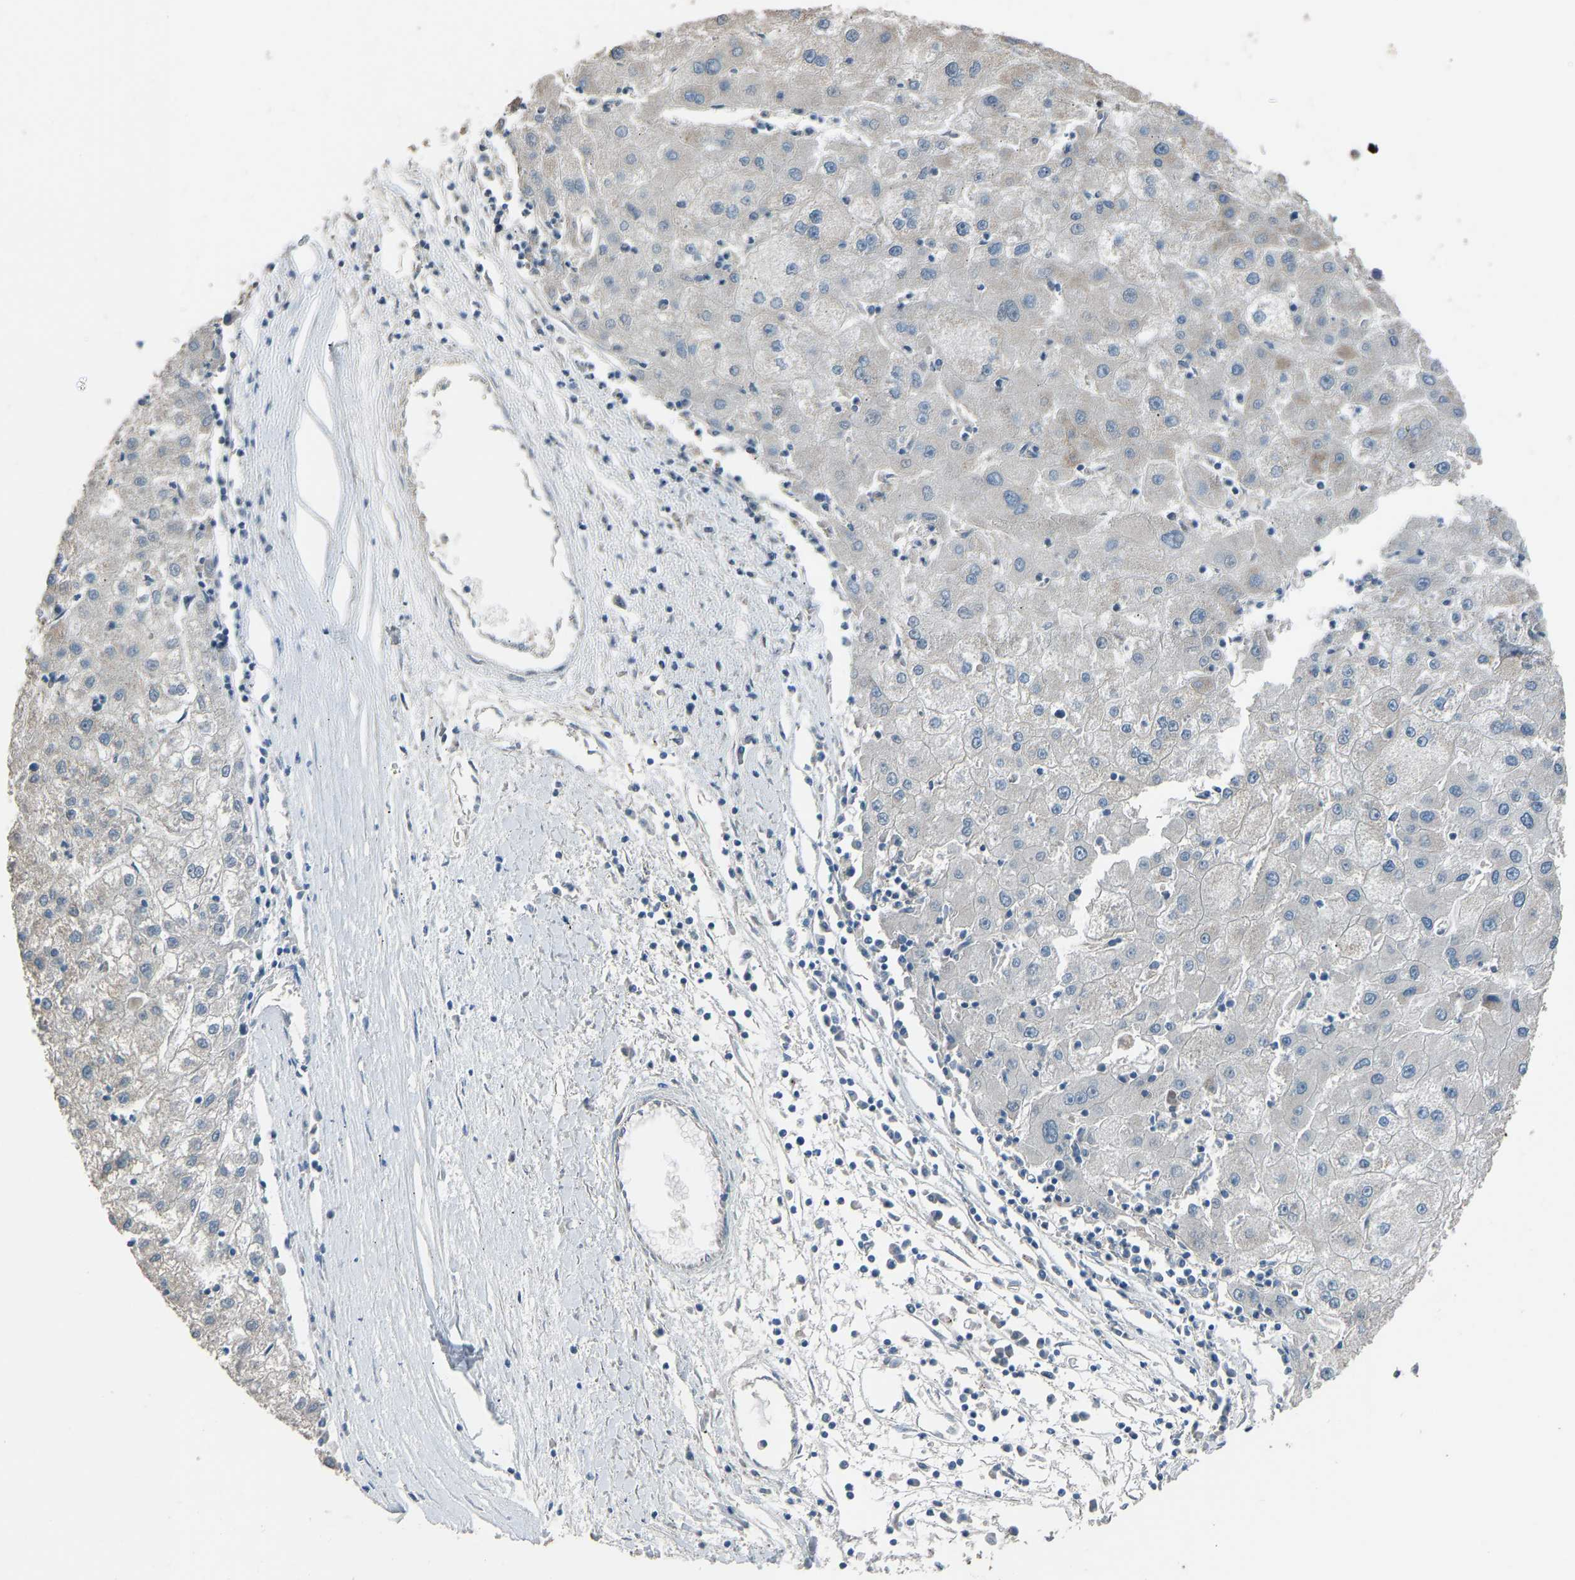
{"staining": {"intensity": "weak", "quantity": "<25%", "location": "cytoplasmic/membranous"}, "tissue": "liver cancer", "cell_type": "Tumor cells", "image_type": "cancer", "snomed": [{"axis": "morphology", "description": "Carcinoma, Hepatocellular, NOS"}, {"axis": "topography", "description": "Liver"}], "caption": "Immunohistochemical staining of human liver cancer (hepatocellular carcinoma) reveals no significant staining in tumor cells.", "gene": "TGFBR3", "patient": {"sex": "male", "age": 72}}